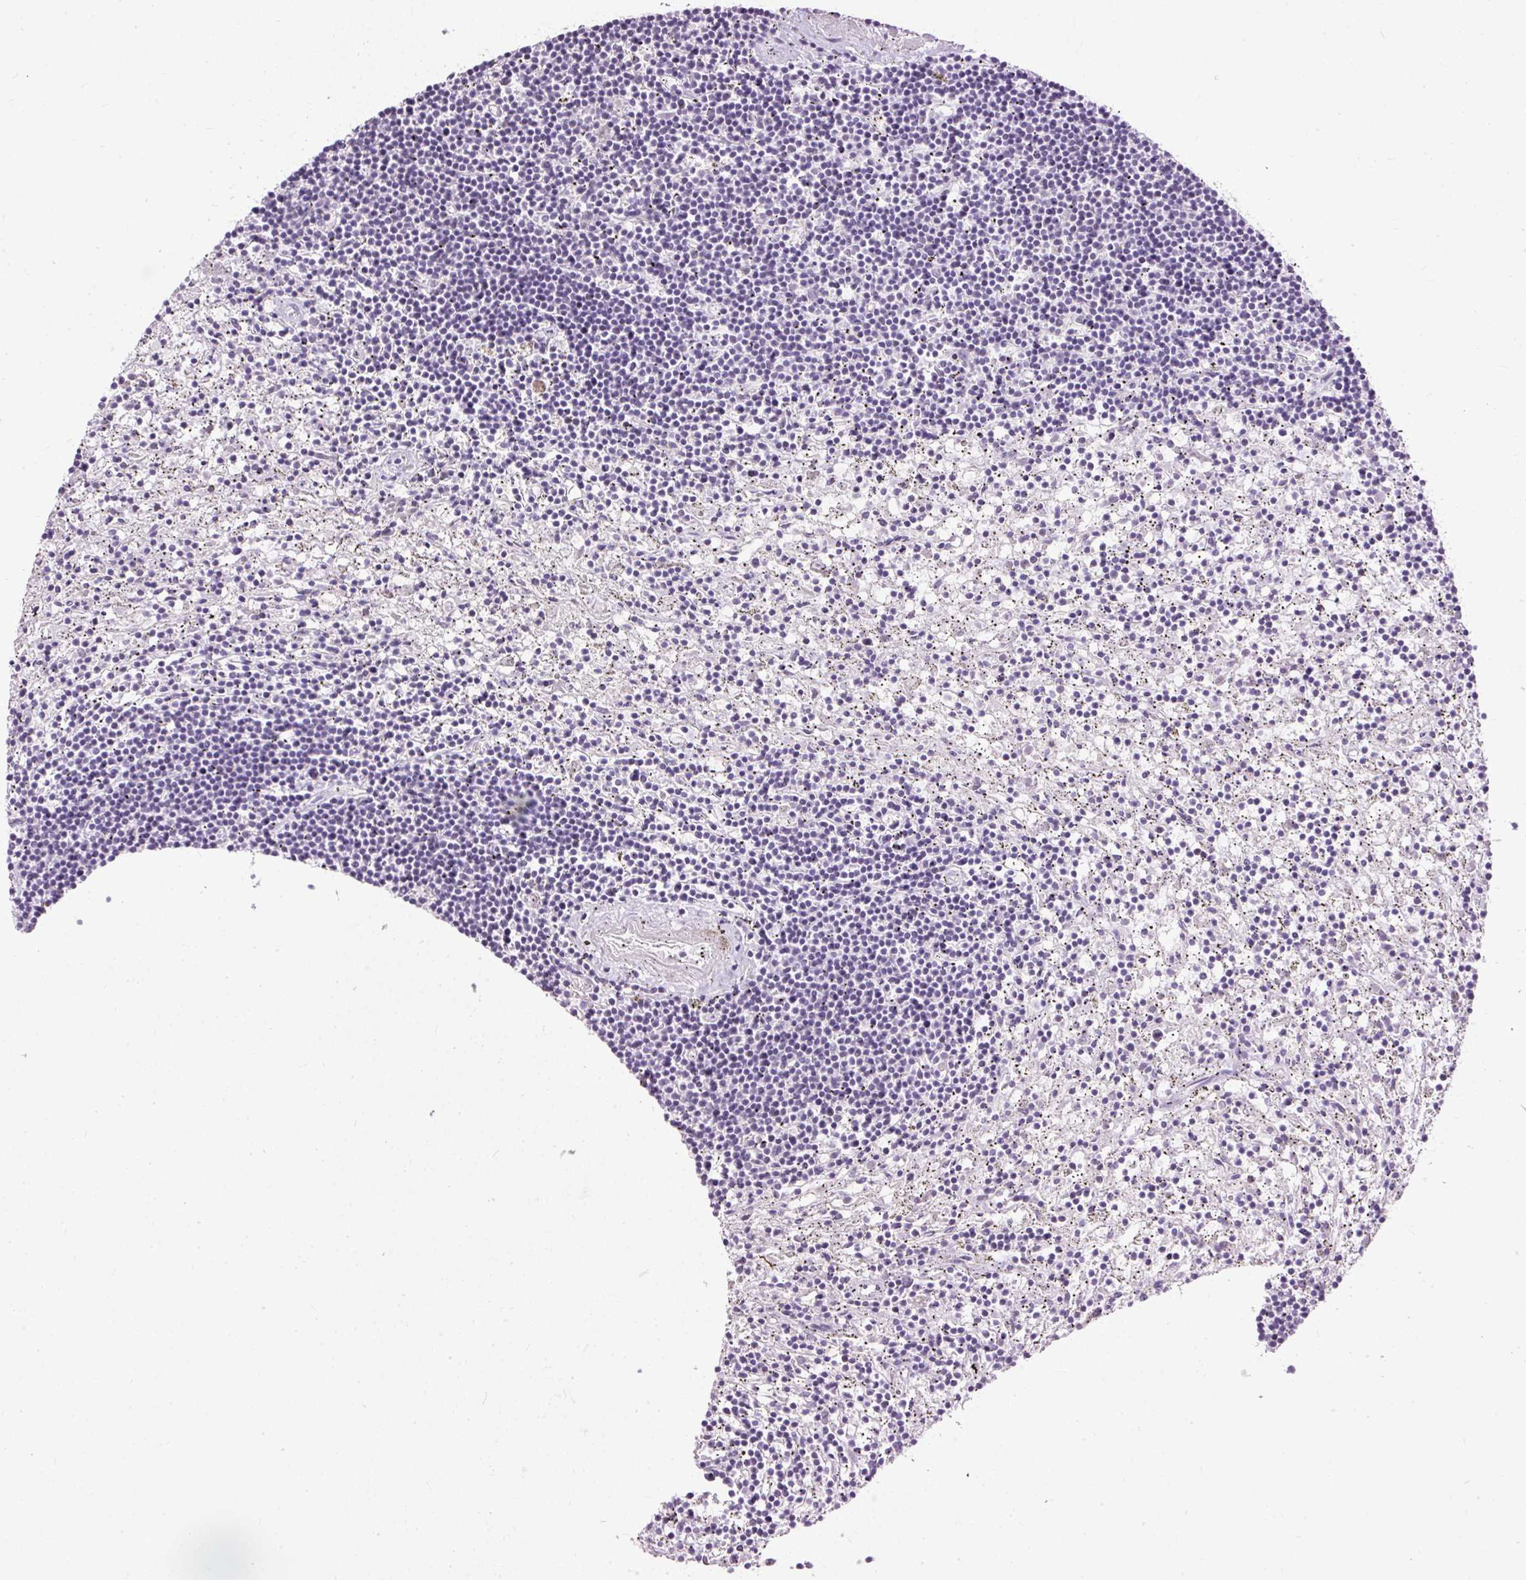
{"staining": {"intensity": "negative", "quantity": "none", "location": "none"}, "tissue": "lymphoma", "cell_type": "Tumor cells", "image_type": "cancer", "snomed": [{"axis": "morphology", "description": "Malignant lymphoma, non-Hodgkin's type, Low grade"}, {"axis": "topography", "description": "Spleen"}], "caption": "IHC photomicrograph of lymphoma stained for a protein (brown), which exhibits no expression in tumor cells.", "gene": "PDE6B", "patient": {"sex": "male", "age": 76}}